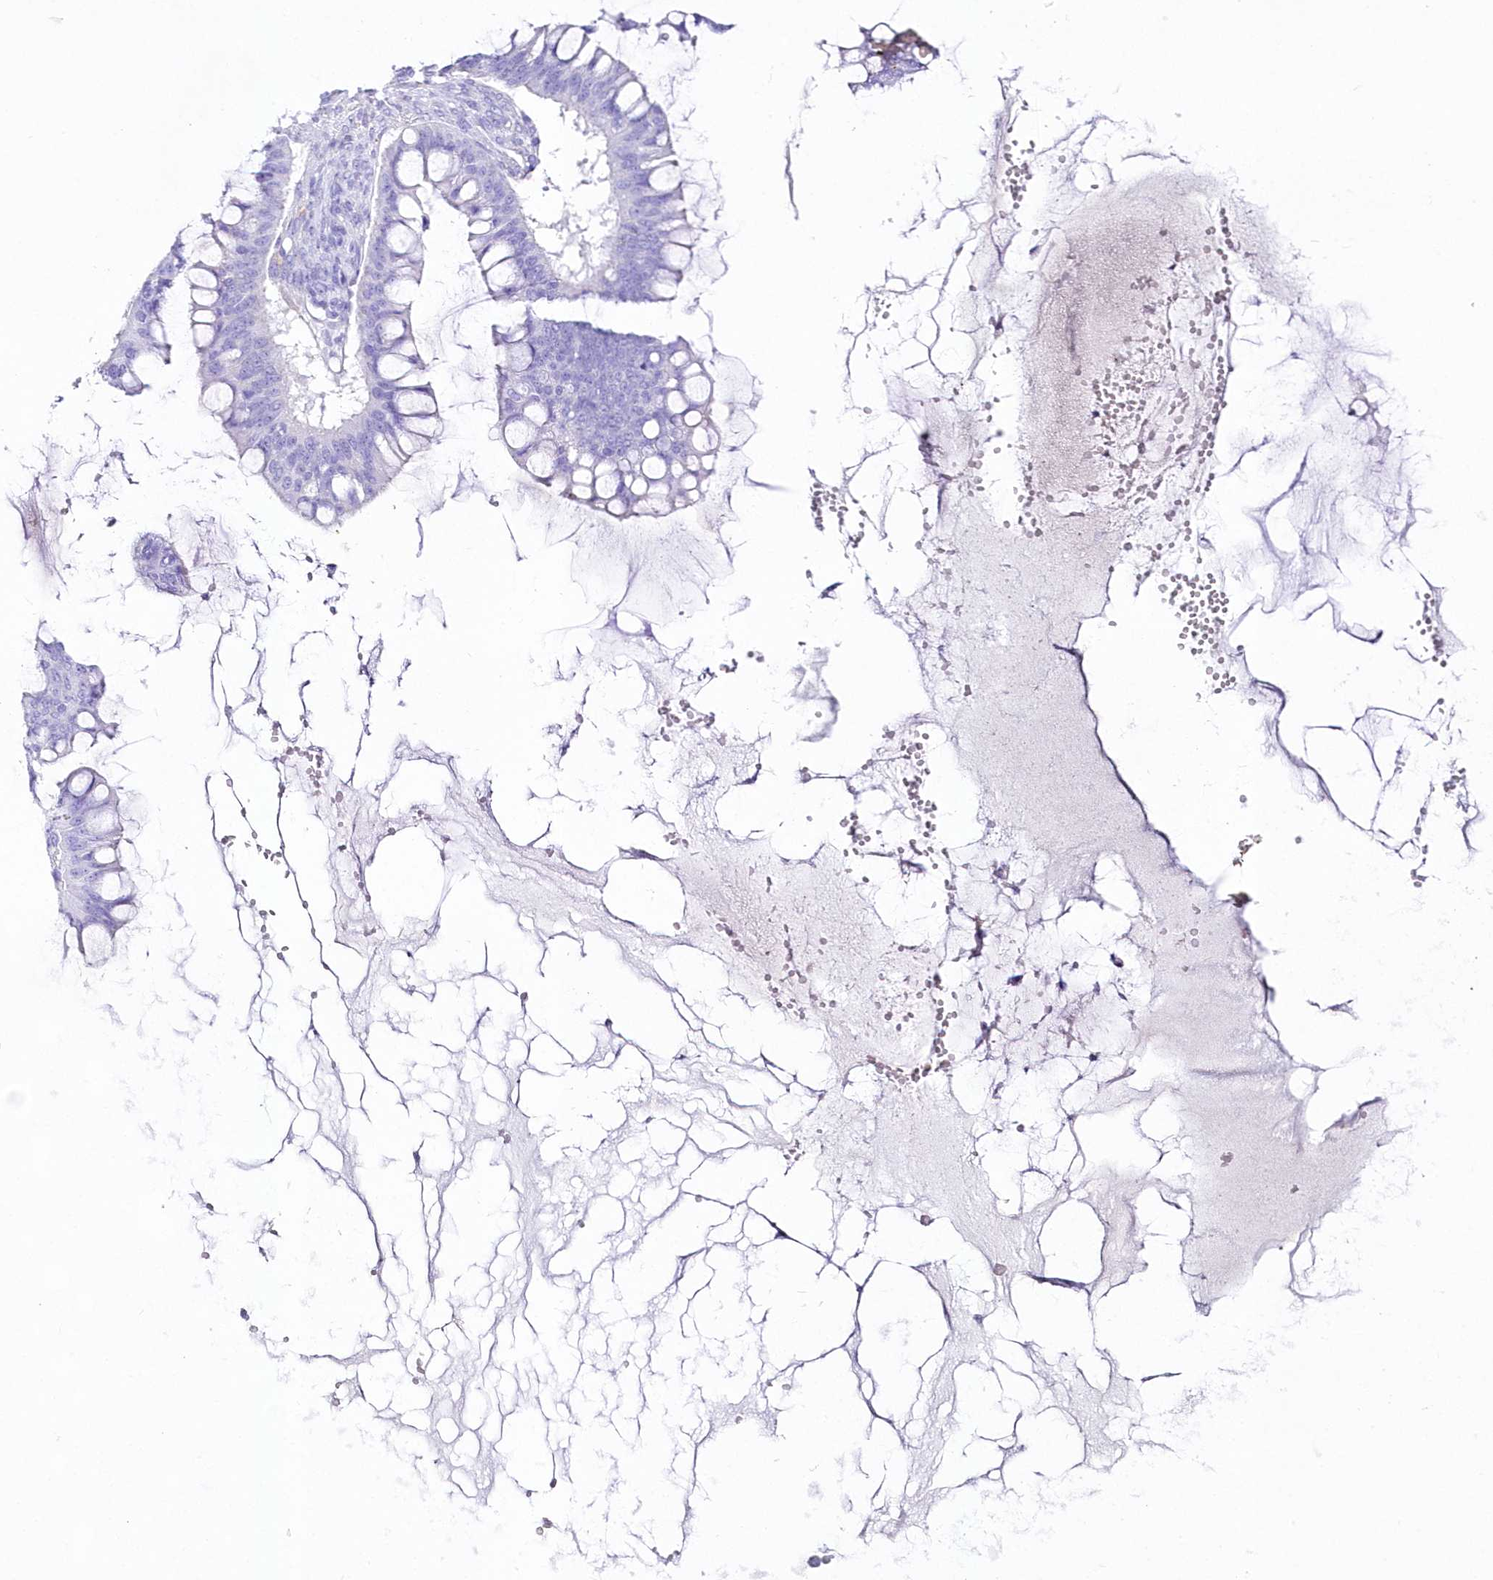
{"staining": {"intensity": "negative", "quantity": "none", "location": "none"}, "tissue": "ovarian cancer", "cell_type": "Tumor cells", "image_type": "cancer", "snomed": [{"axis": "morphology", "description": "Cystadenocarcinoma, mucinous, NOS"}, {"axis": "topography", "description": "Ovary"}], "caption": "A micrograph of human ovarian mucinous cystadenocarcinoma is negative for staining in tumor cells.", "gene": "DNAJC19", "patient": {"sex": "female", "age": 73}}